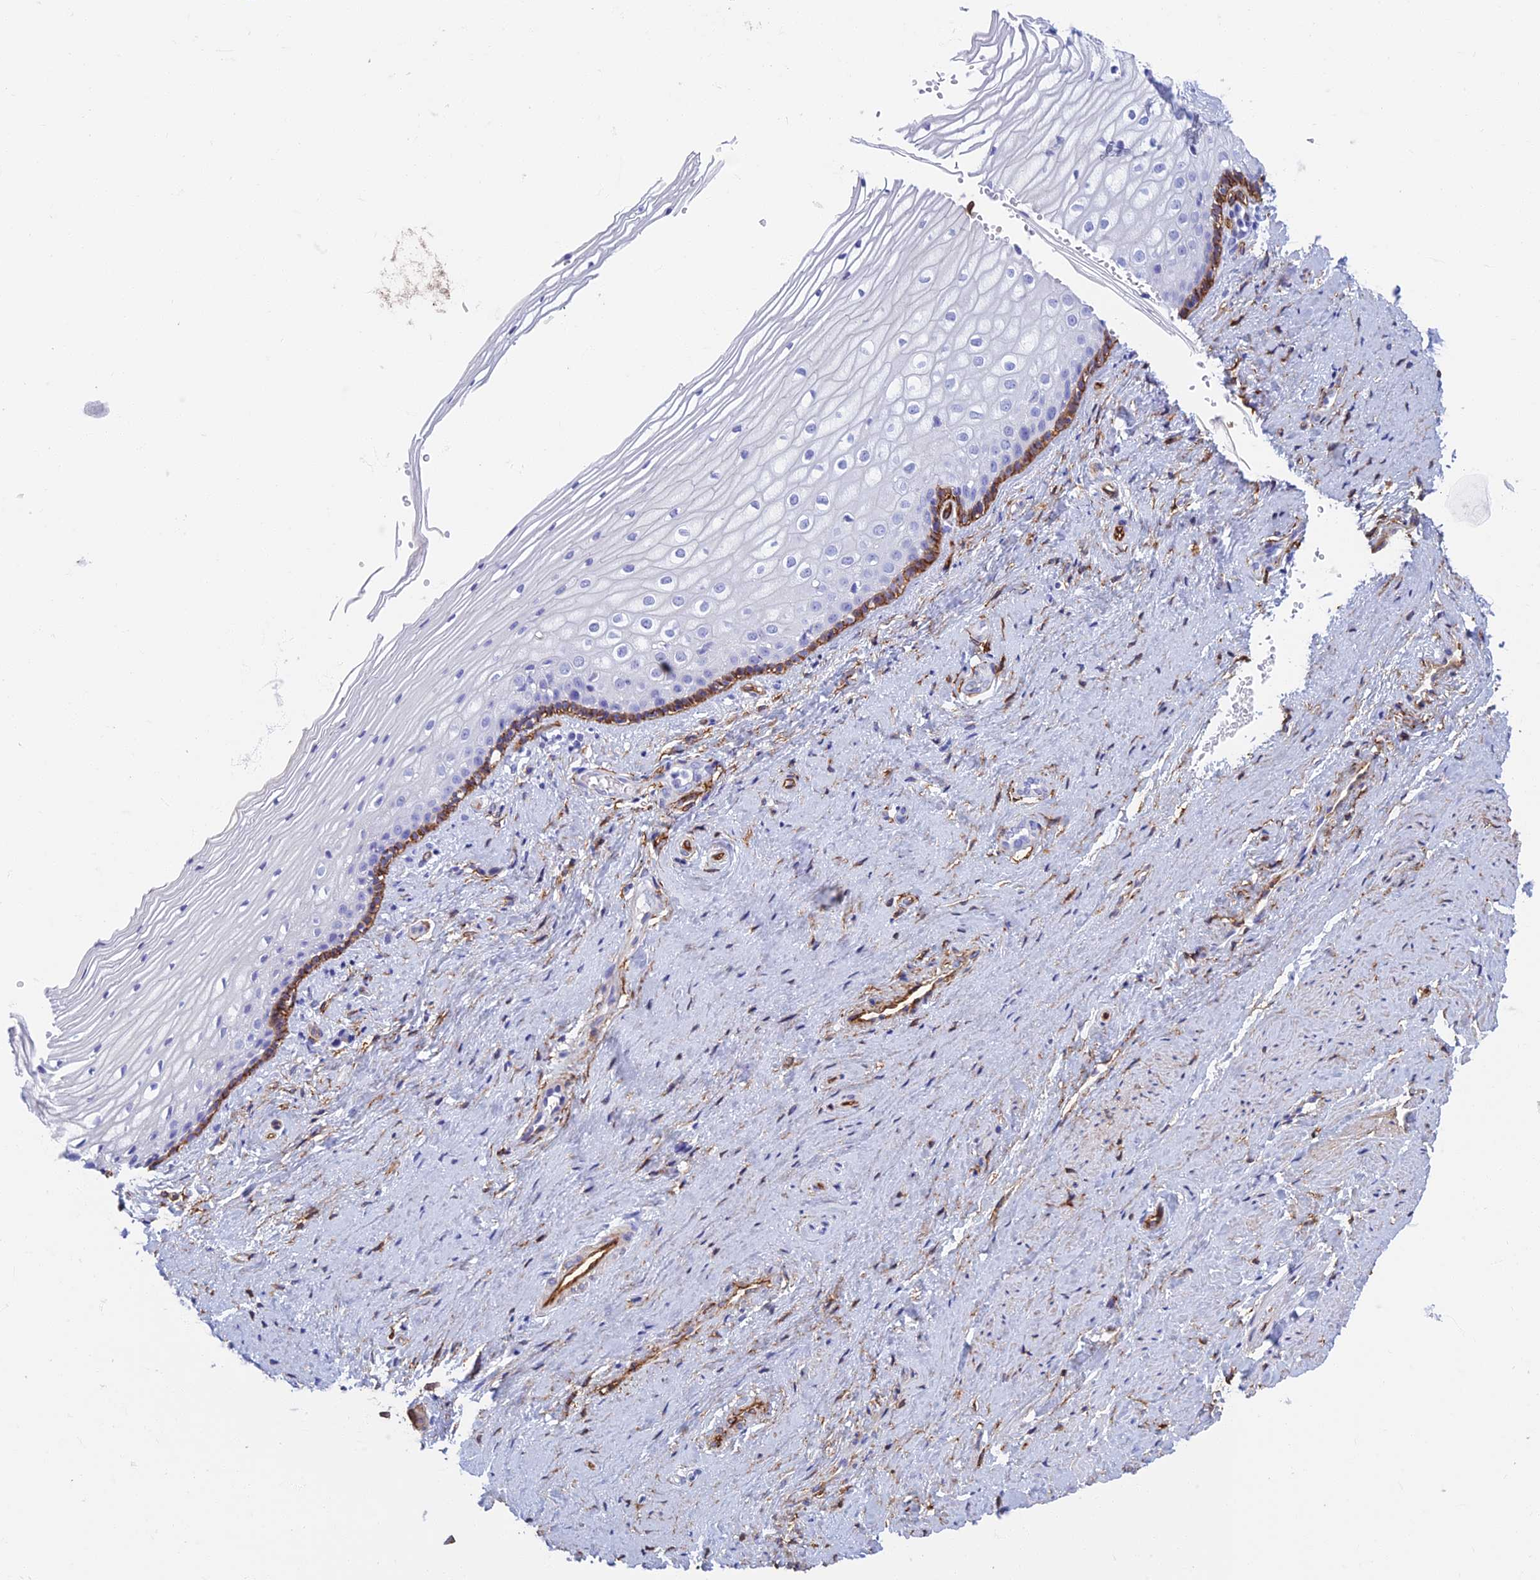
{"staining": {"intensity": "moderate", "quantity": "<25%", "location": "cytoplasmic/membranous"}, "tissue": "vagina", "cell_type": "Squamous epithelial cells", "image_type": "normal", "snomed": [{"axis": "morphology", "description": "Normal tissue, NOS"}, {"axis": "topography", "description": "Vagina"}], "caption": "Benign vagina was stained to show a protein in brown. There is low levels of moderate cytoplasmic/membranous positivity in approximately <25% of squamous epithelial cells. (Stains: DAB in brown, nuclei in blue, Microscopy: brightfield microscopy at high magnification).", "gene": "ETFRF1", "patient": {"sex": "female", "age": 46}}